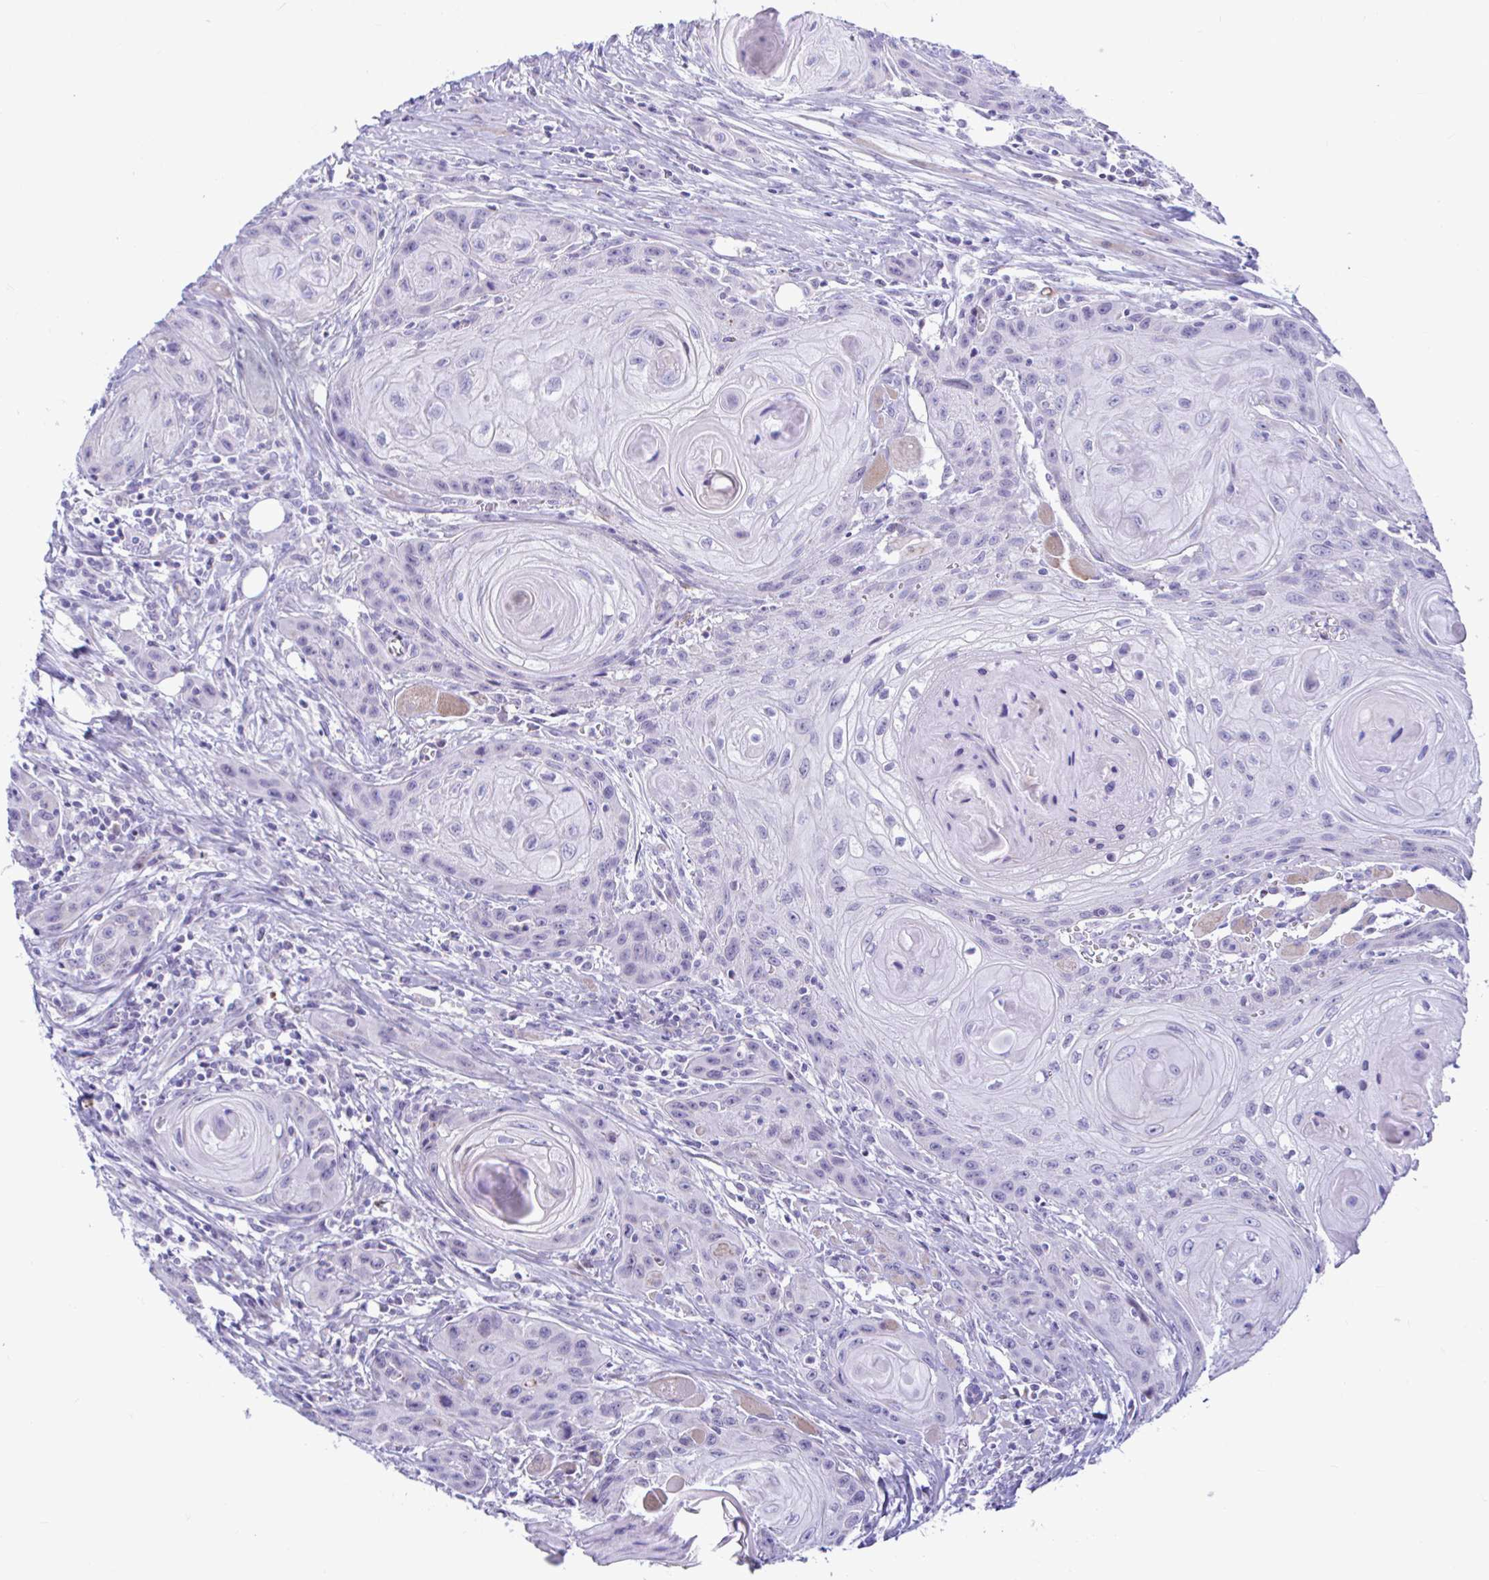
{"staining": {"intensity": "negative", "quantity": "none", "location": "none"}, "tissue": "head and neck cancer", "cell_type": "Tumor cells", "image_type": "cancer", "snomed": [{"axis": "morphology", "description": "Squamous cell carcinoma, NOS"}, {"axis": "topography", "description": "Oral tissue"}, {"axis": "topography", "description": "Head-Neck"}], "caption": "Immunohistochemistry (IHC) histopathology image of neoplastic tissue: human head and neck squamous cell carcinoma stained with DAB exhibits no significant protein positivity in tumor cells.", "gene": "NBPF3", "patient": {"sex": "male", "age": 58}}